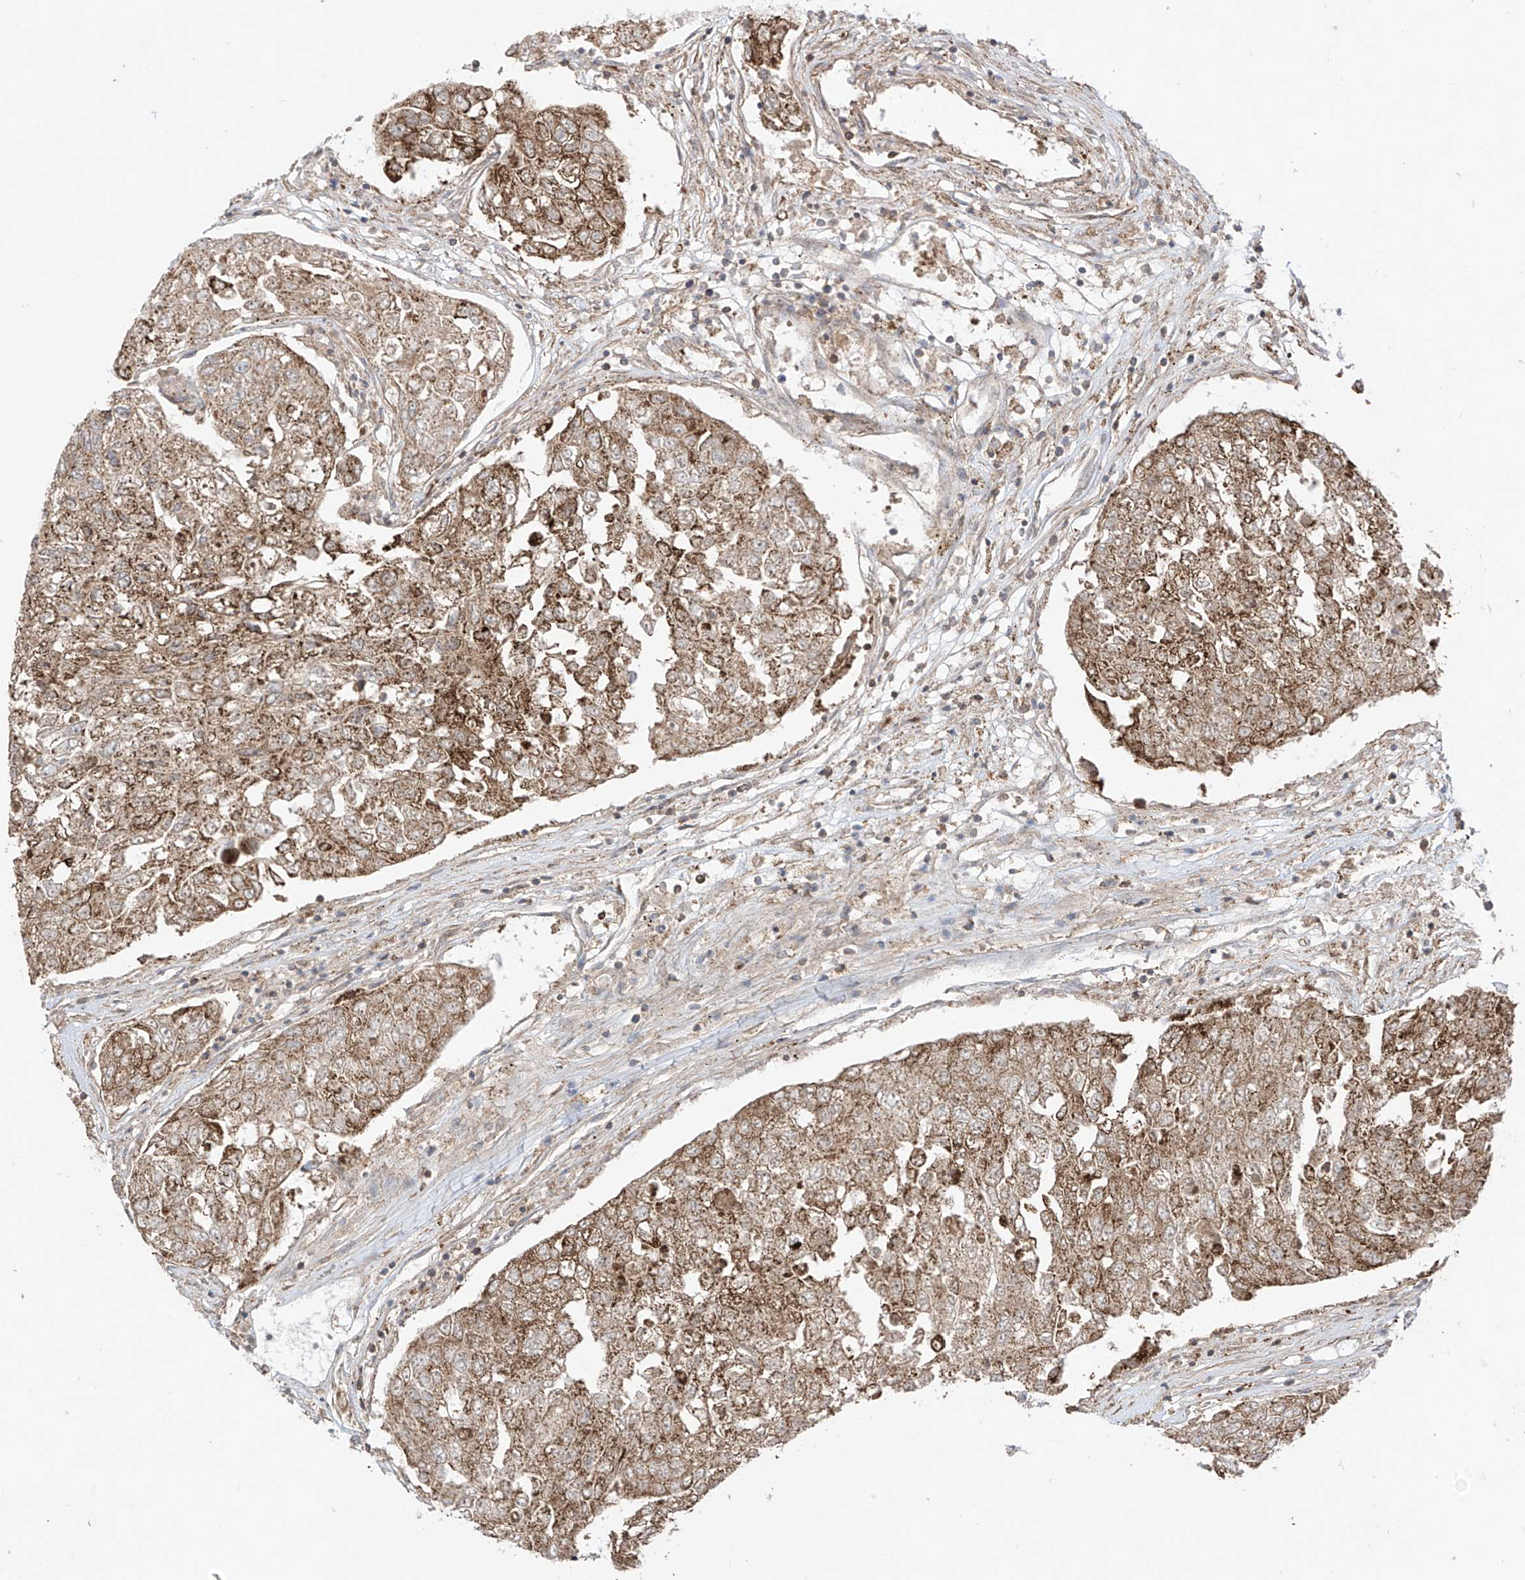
{"staining": {"intensity": "moderate", "quantity": ">75%", "location": "cytoplasmic/membranous"}, "tissue": "urothelial cancer", "cell_type": "Tumor cells", "image_type": "cancer", "snomed": [{"axis": "morphology", "description": "Urothelial carcinoma, High grade"}, {"axis": "topography", "description": "Lymph node"}, {"axis": "topography", "description": "Urinary bladder"}], "caption": "Immunohistochemistry photomicrograph of human urothelial cancer stained for a protein (brown), which demonstrates medium levels of moderate cytoplasmic/membranous positivity in about >75% of tumor cells.", "gene": "ABCD1", "patient": {"sex": "male", "age": 51}}